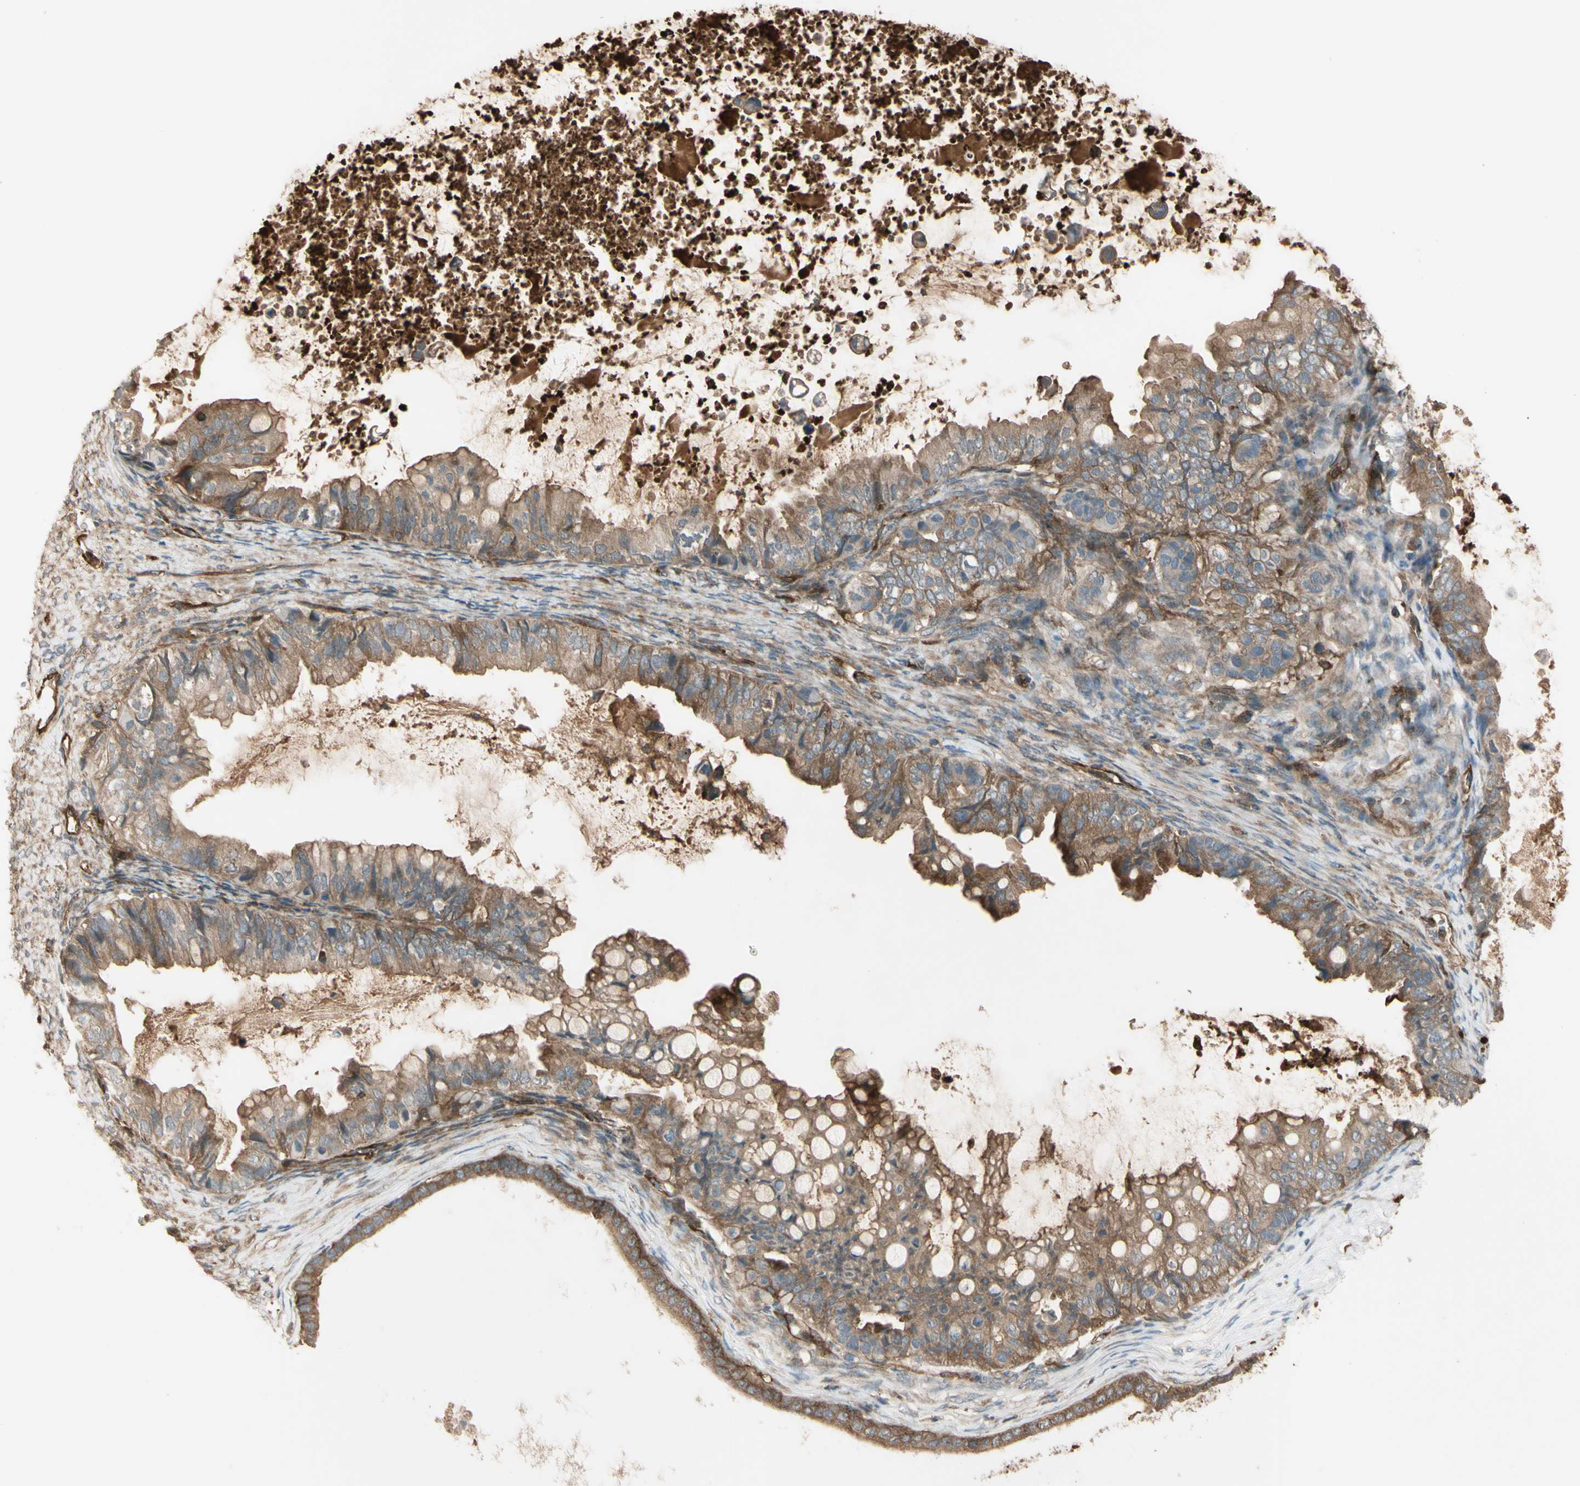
{"staining": {"intensity": "moderate", "quantity": ">75%", "location": "cytoplasmic/membranous"}, "tissue": "ovarian cancer", "cell_type": "Tumor cells", "image_type": "cancer", "snomed": [{"axis": "morphology", "description": "Cystadenocarcinoma, mucinous, NOS"}, {"axis": "topography", "description": "Ovary"}], "caption": "High-magnification brightfield microscopy of mucinous cystadenocarcinoma (ovarian) stained with DAB (3,3'-diaminobenzidine) (brown) and counterstained with hematoxylin (blue). tumor cells exhibit moderate cytoplasmic/membranous positivity is present in approximately>75% of cells. The staining was performed using DAB to visualize the protein expression in brown, while the nuclei were stained in blue with hematoxylin (Magnification: 20x).", "gene": "PTPN12", "patient": {"sex": "female", "age": 80}}